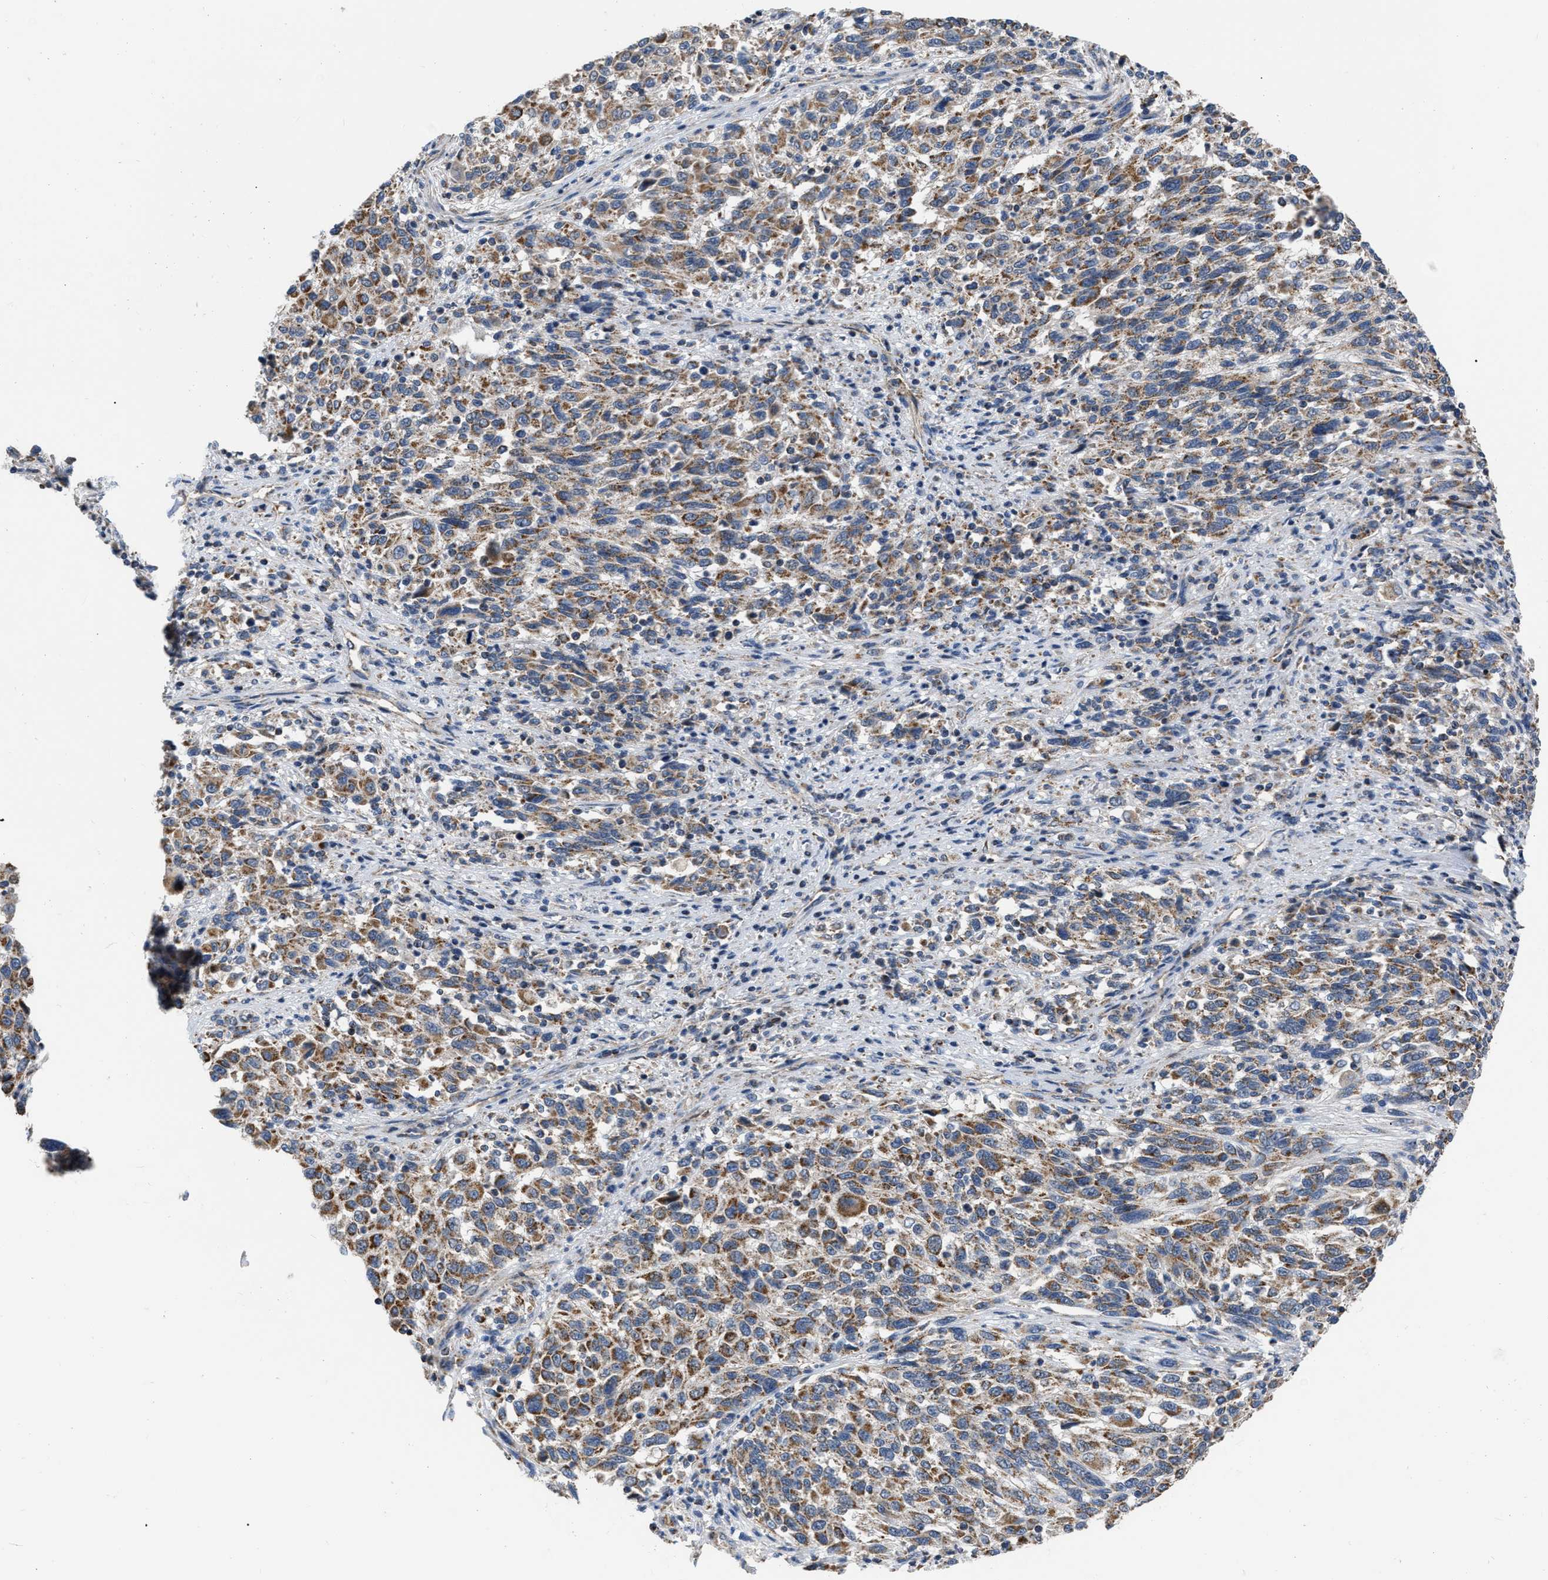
{"staining": {"intensity": "moderate", "quantity": ">75%", "location": "cytoplasmic/membranous"}, "tissue": "melanoma", "cell_type": "Tumor cells", "image_type": "cancer", "snomed": [{"axis": "morphology", "description": "Malignant melanoma, Metastatic site"}, {"axis": "topography", "description": "Lymph node"}], "caption": "Immunohistochemical staining of human melanoma displays moderate cytoplasmic/membranous protein expression in about >75% of tumor cells.", "gene": "DDX56", "patient": {"sex": "male", "age": 61}}